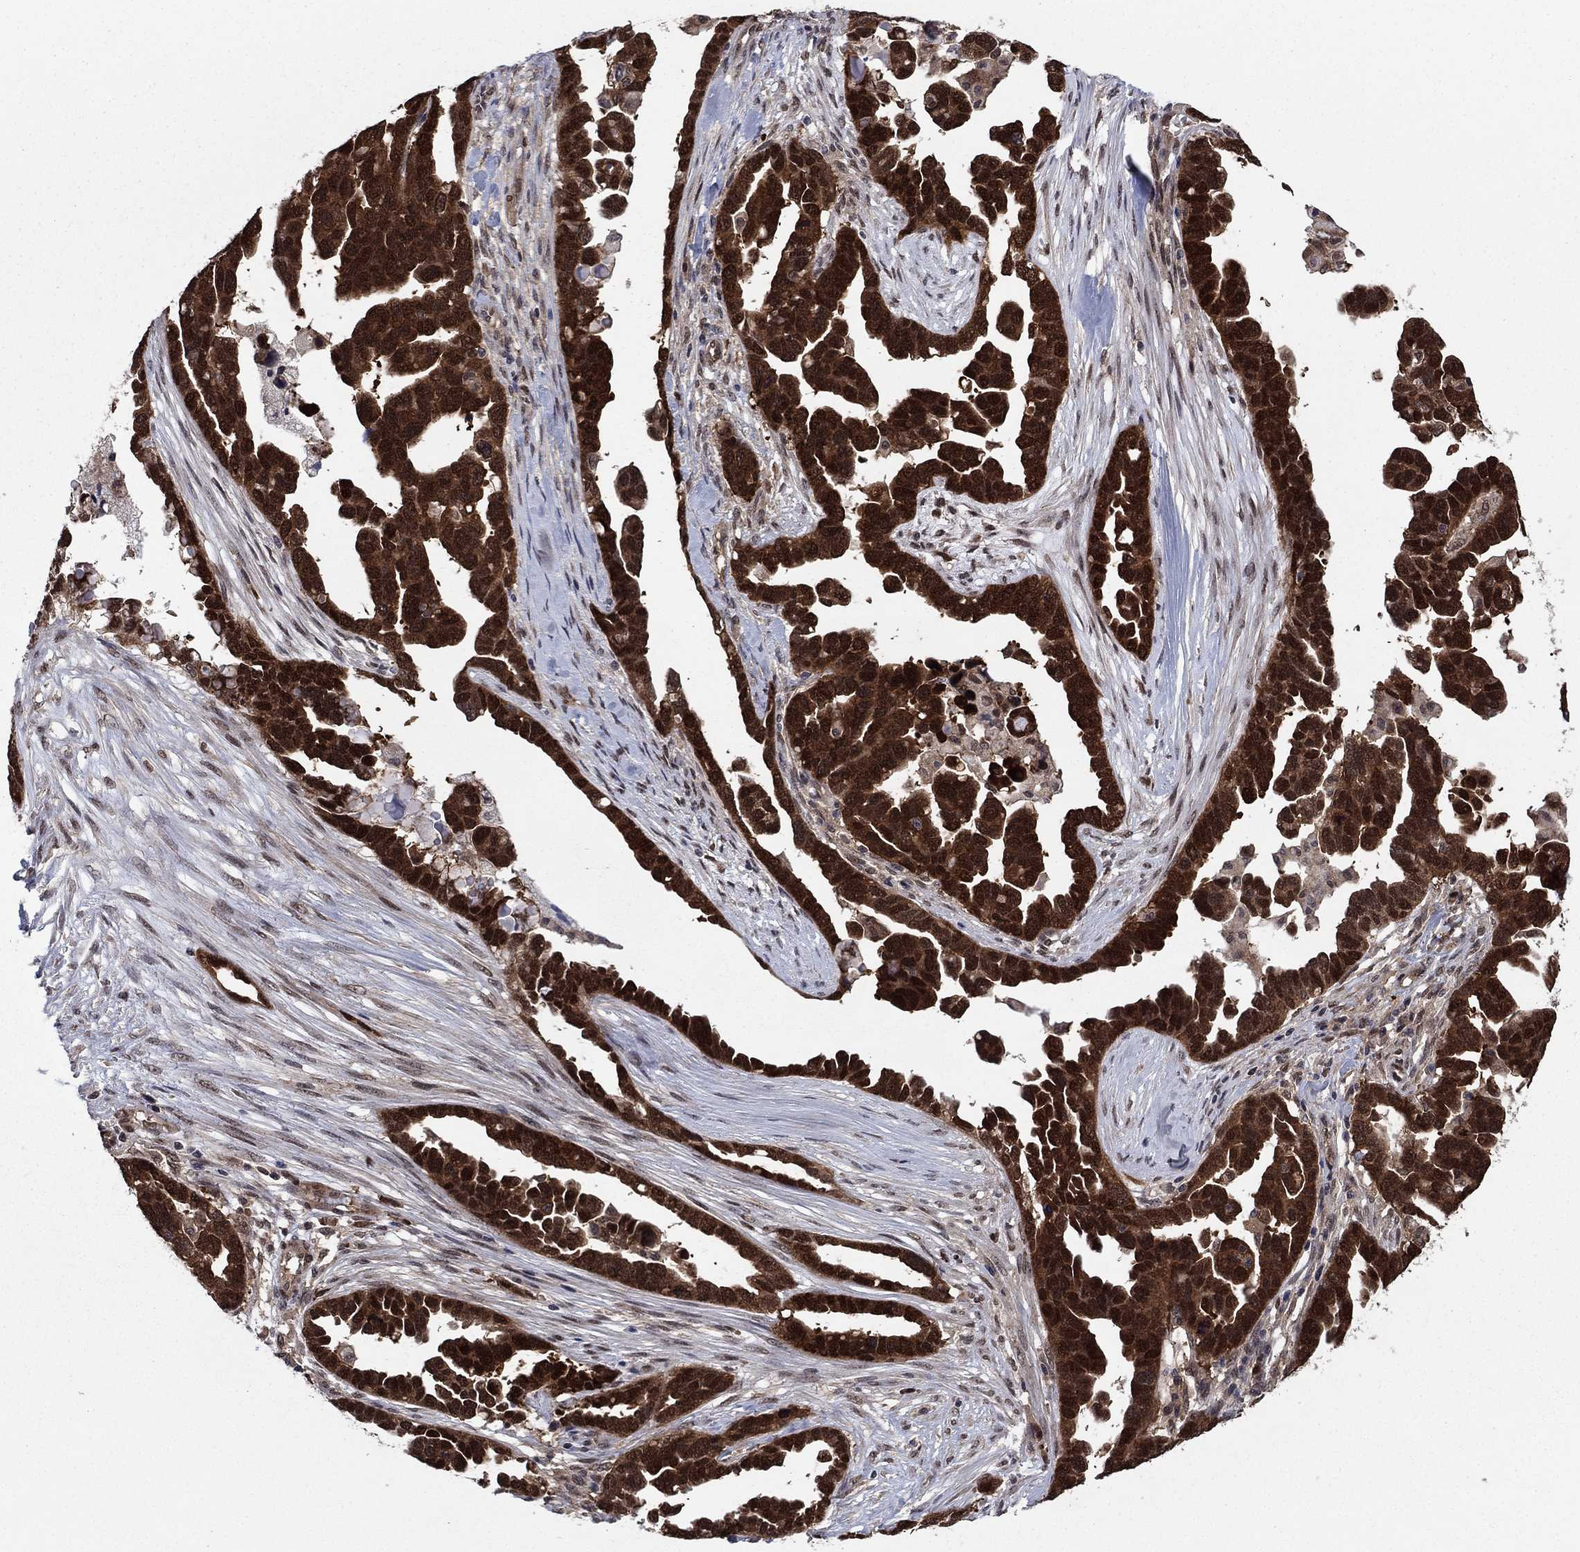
{"staining": {"intensity": "strong", "quantity": ">75%", "location": "cytoplasmic/membranous"}, "tissue": "ovarian cancer", "cell_type": "Tumor cells", "image_type": "cancer", "snomed": [{"axis": "morphology", "description": "Cystadenocarcinoma, serous, NOS"}, {"axis": "topography", "description": "Ovary"}], "caption": "Ovarian cancer (serous cystadenocarcinoma) tissue exhibits strong cytoplasmic/membranous expression in approximately >75% of tumor cells", "gene": "FKBP4", "patient": {"sex": "female", "age": 54}}